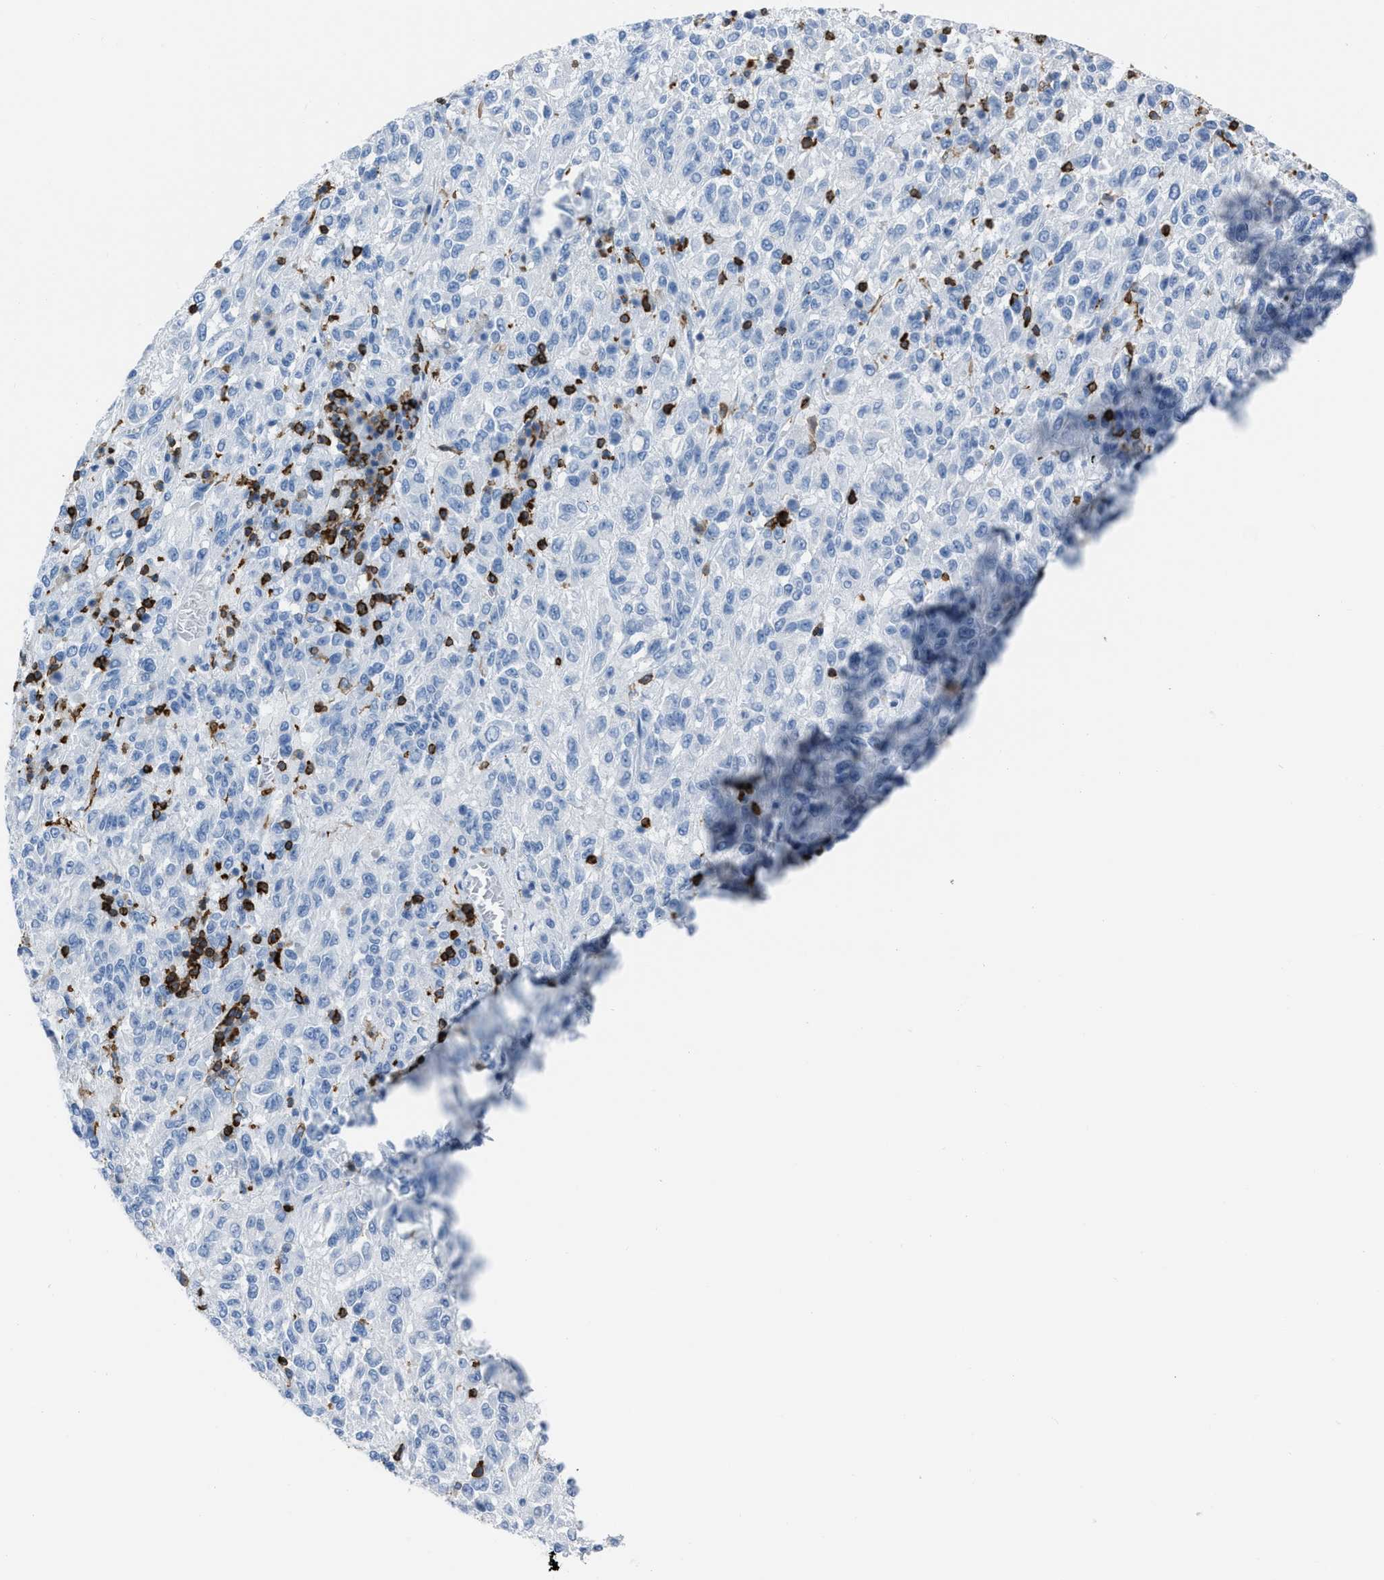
{"staining": {"intensity": "negative", "quantity": "none", "location": "none"}, "tissue": "melanoma", "cell_type": "Tumor cells", "image_type": "cancer", "snomed": [{"axis": "morphology", "description": "Malignant melanoma, Metastatic site"}, {"axis": "topography", "description": "Lung"}], "caption": "Immunohistochemistry image of neoplastic tissue: human malignant melanoma (metastatic site) stained with DAB (3,3'-diaminobenzidine) displays no significant protein positivity in tumor cells.", "gene": "LSP1", "patient": {"sex": "male", "age": 64}}